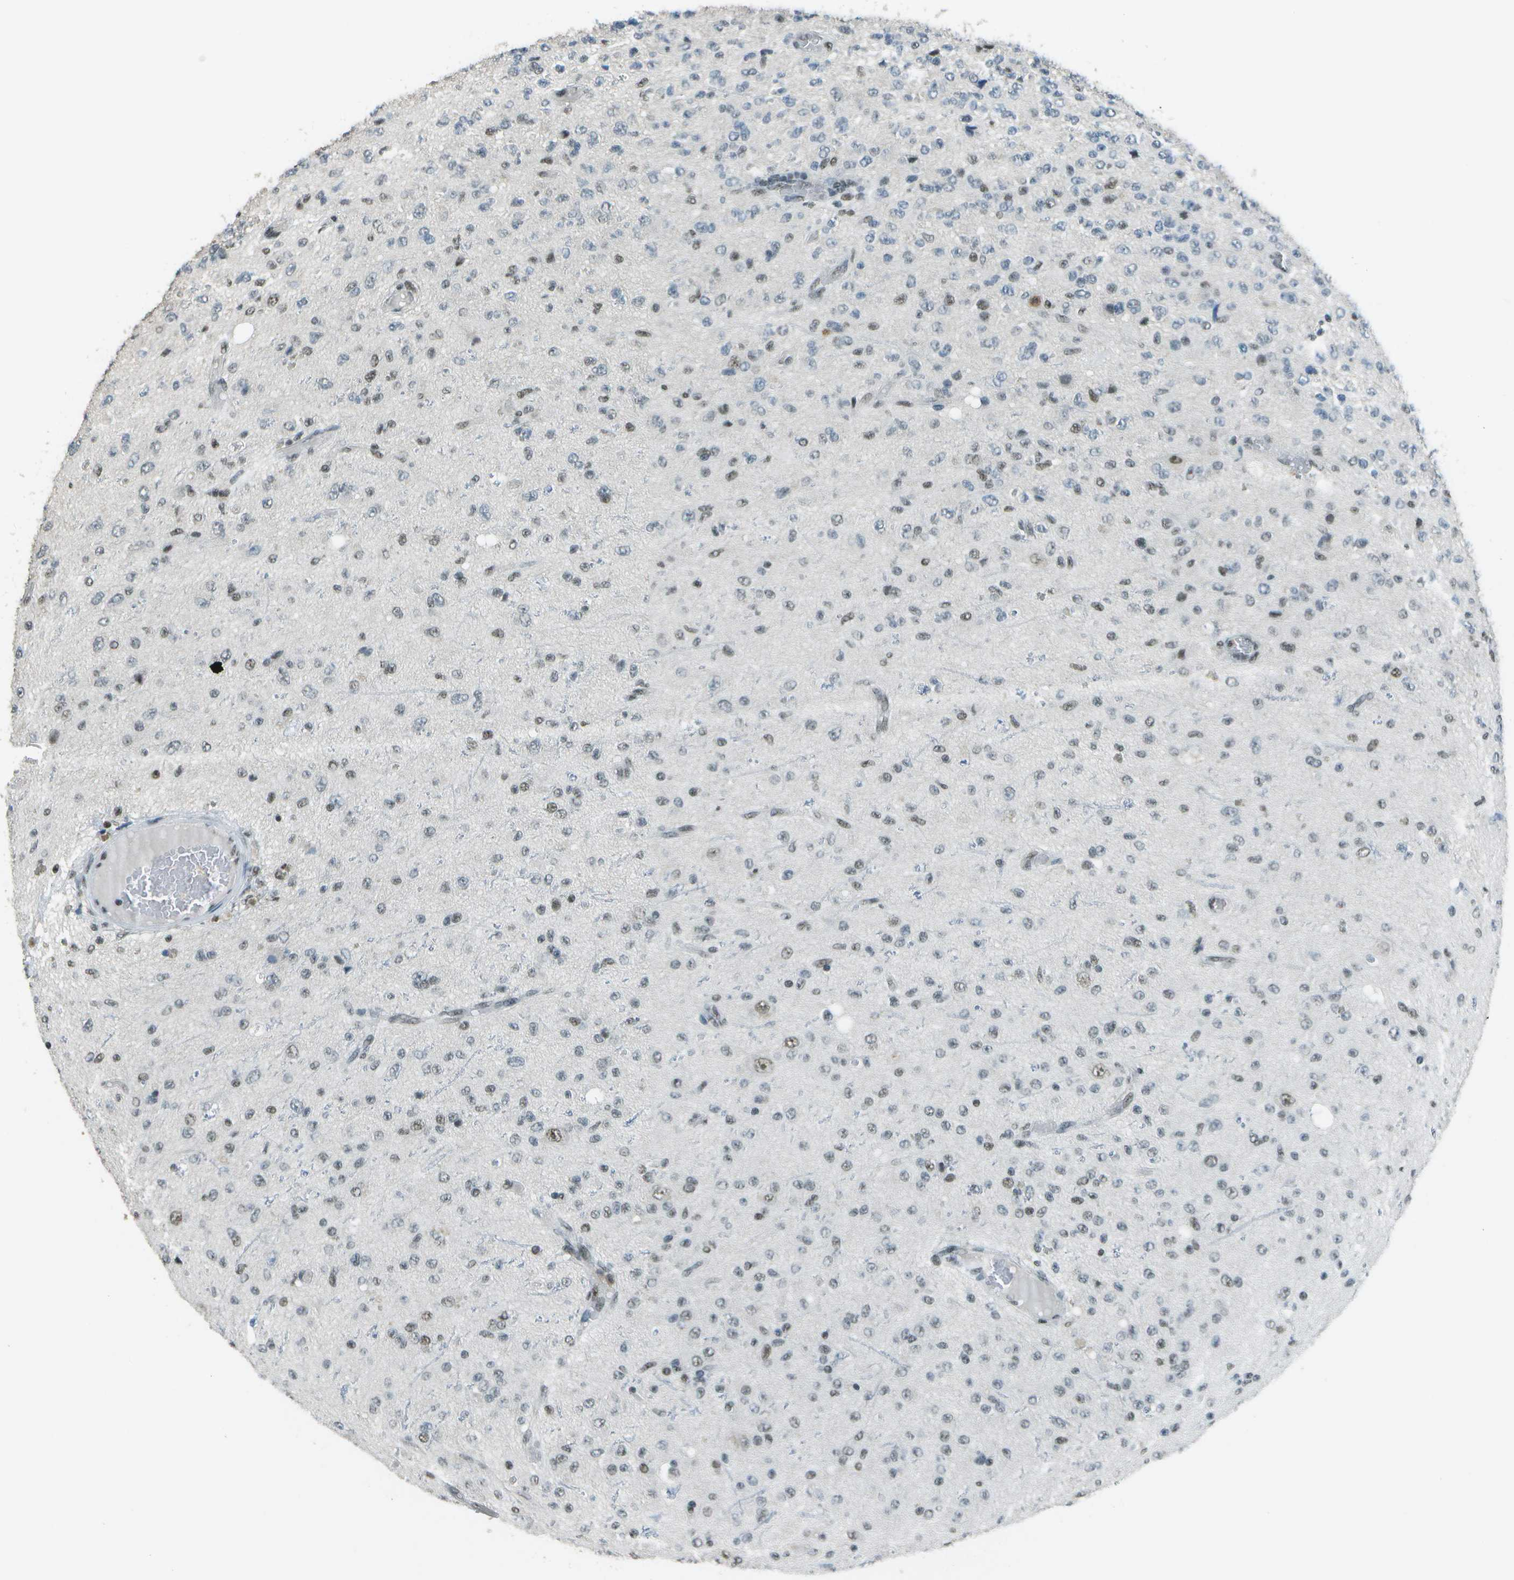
{"staining": {"intensity": "weak", "quantity": "25%-75%", "location": "nuclear"}, "tissue": "glioma", "cell_type": "Tumor cells", "image_type": "cancer", "snomed": [{"axis": "morphology", "description": "Glioma, malignant, High grade"}, {"axis": "topography", "description": "pancreas cauda"}], "caption": "About 25%-75% of tumor cells in human malignant glioma (high-grade) demonstrate weak nuclear protein positivity as visualized by brown immunohistochemical staining.", "gene": "DEPDC1", "patient": {"sex": "male", "age": 60}}